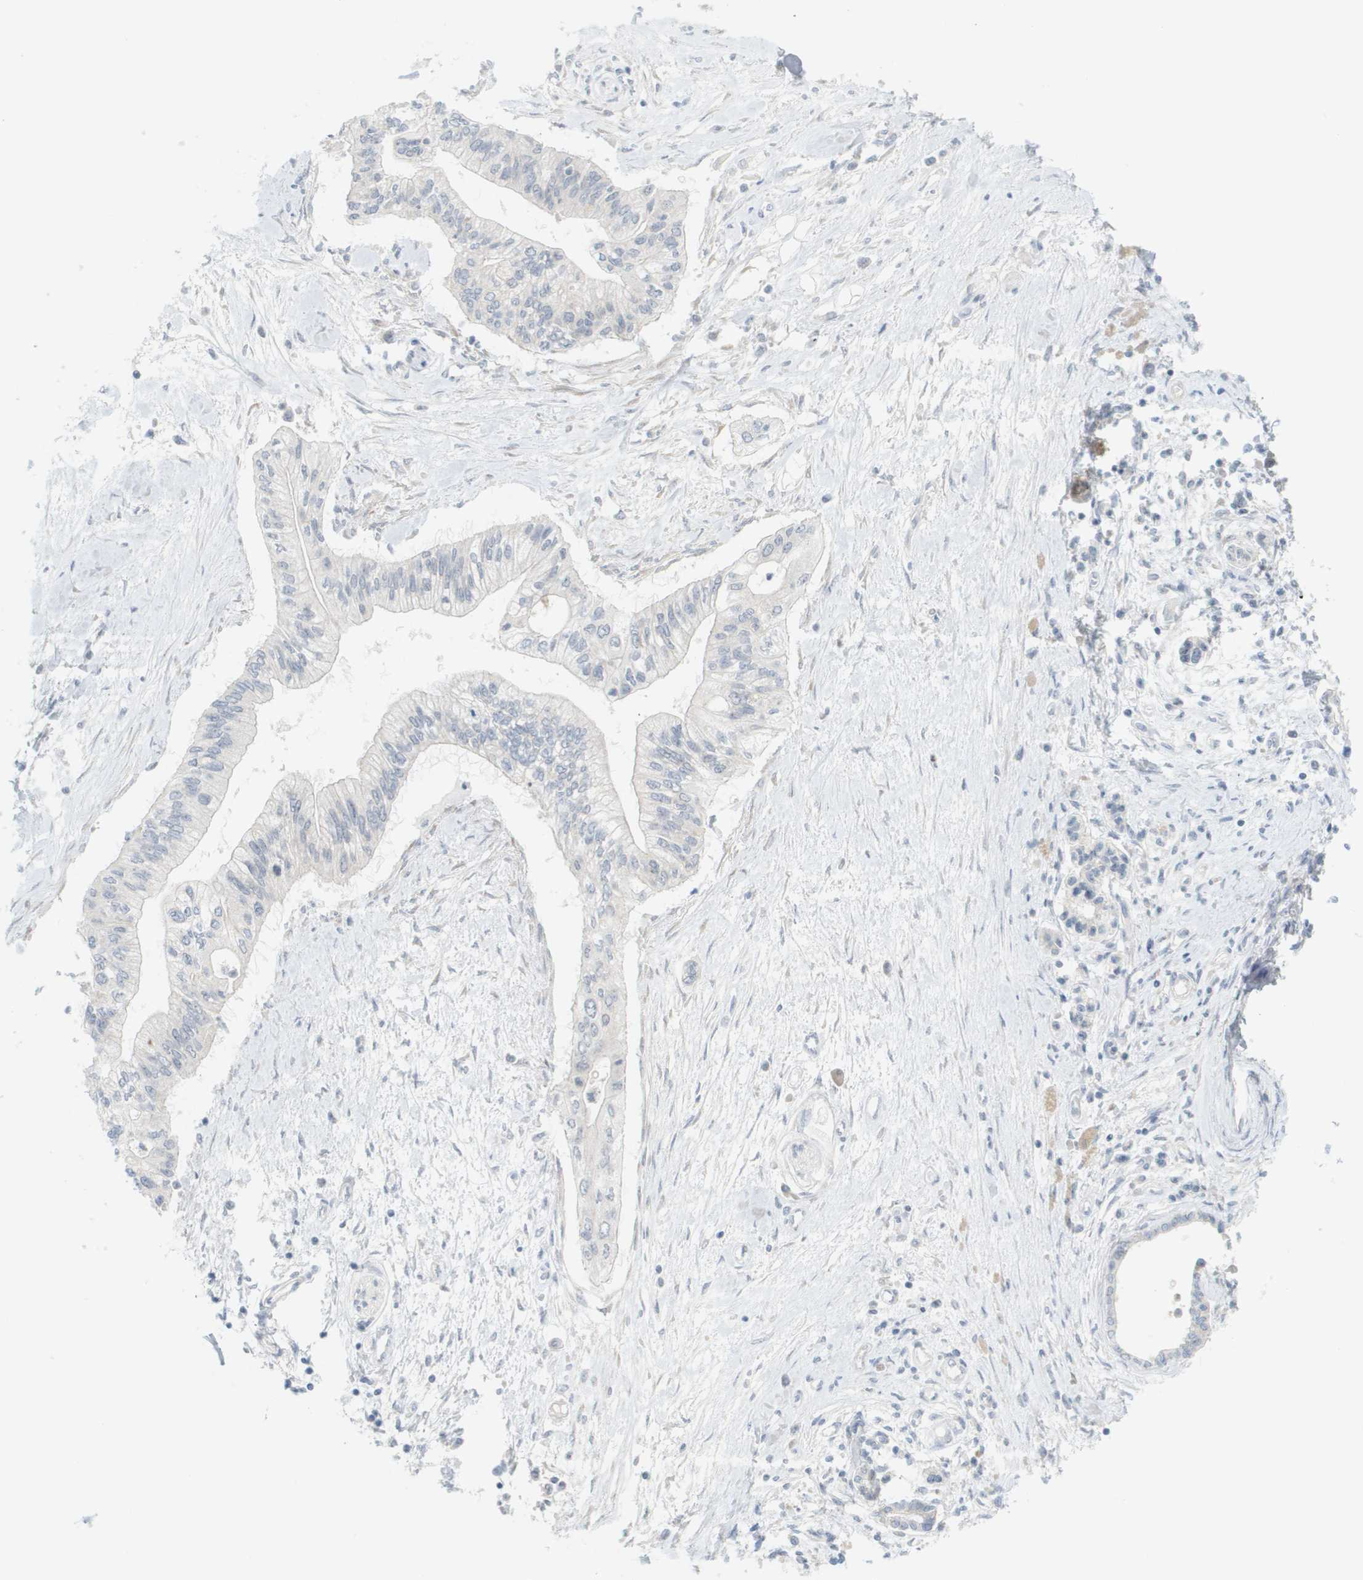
{"staining": {"intensity": "negative", "quantity": "none", "location": "none"}, "tissue": "pancreatic cancer", "cell_type": "Tumor cells", "image_type": "cancer", "snomed": [{"axis": "morphology", "description": "Adenocarcinoma, NOS"}, {"axis": "topography", "description": "Pancreas"}], "caption": "DAB immunohistochemical staining of human adenocarcinoma (pancreatic) shows no significant expression in tumor cells.", "gene": "PROC", "patient": {"sex": "female", "age": 77}}